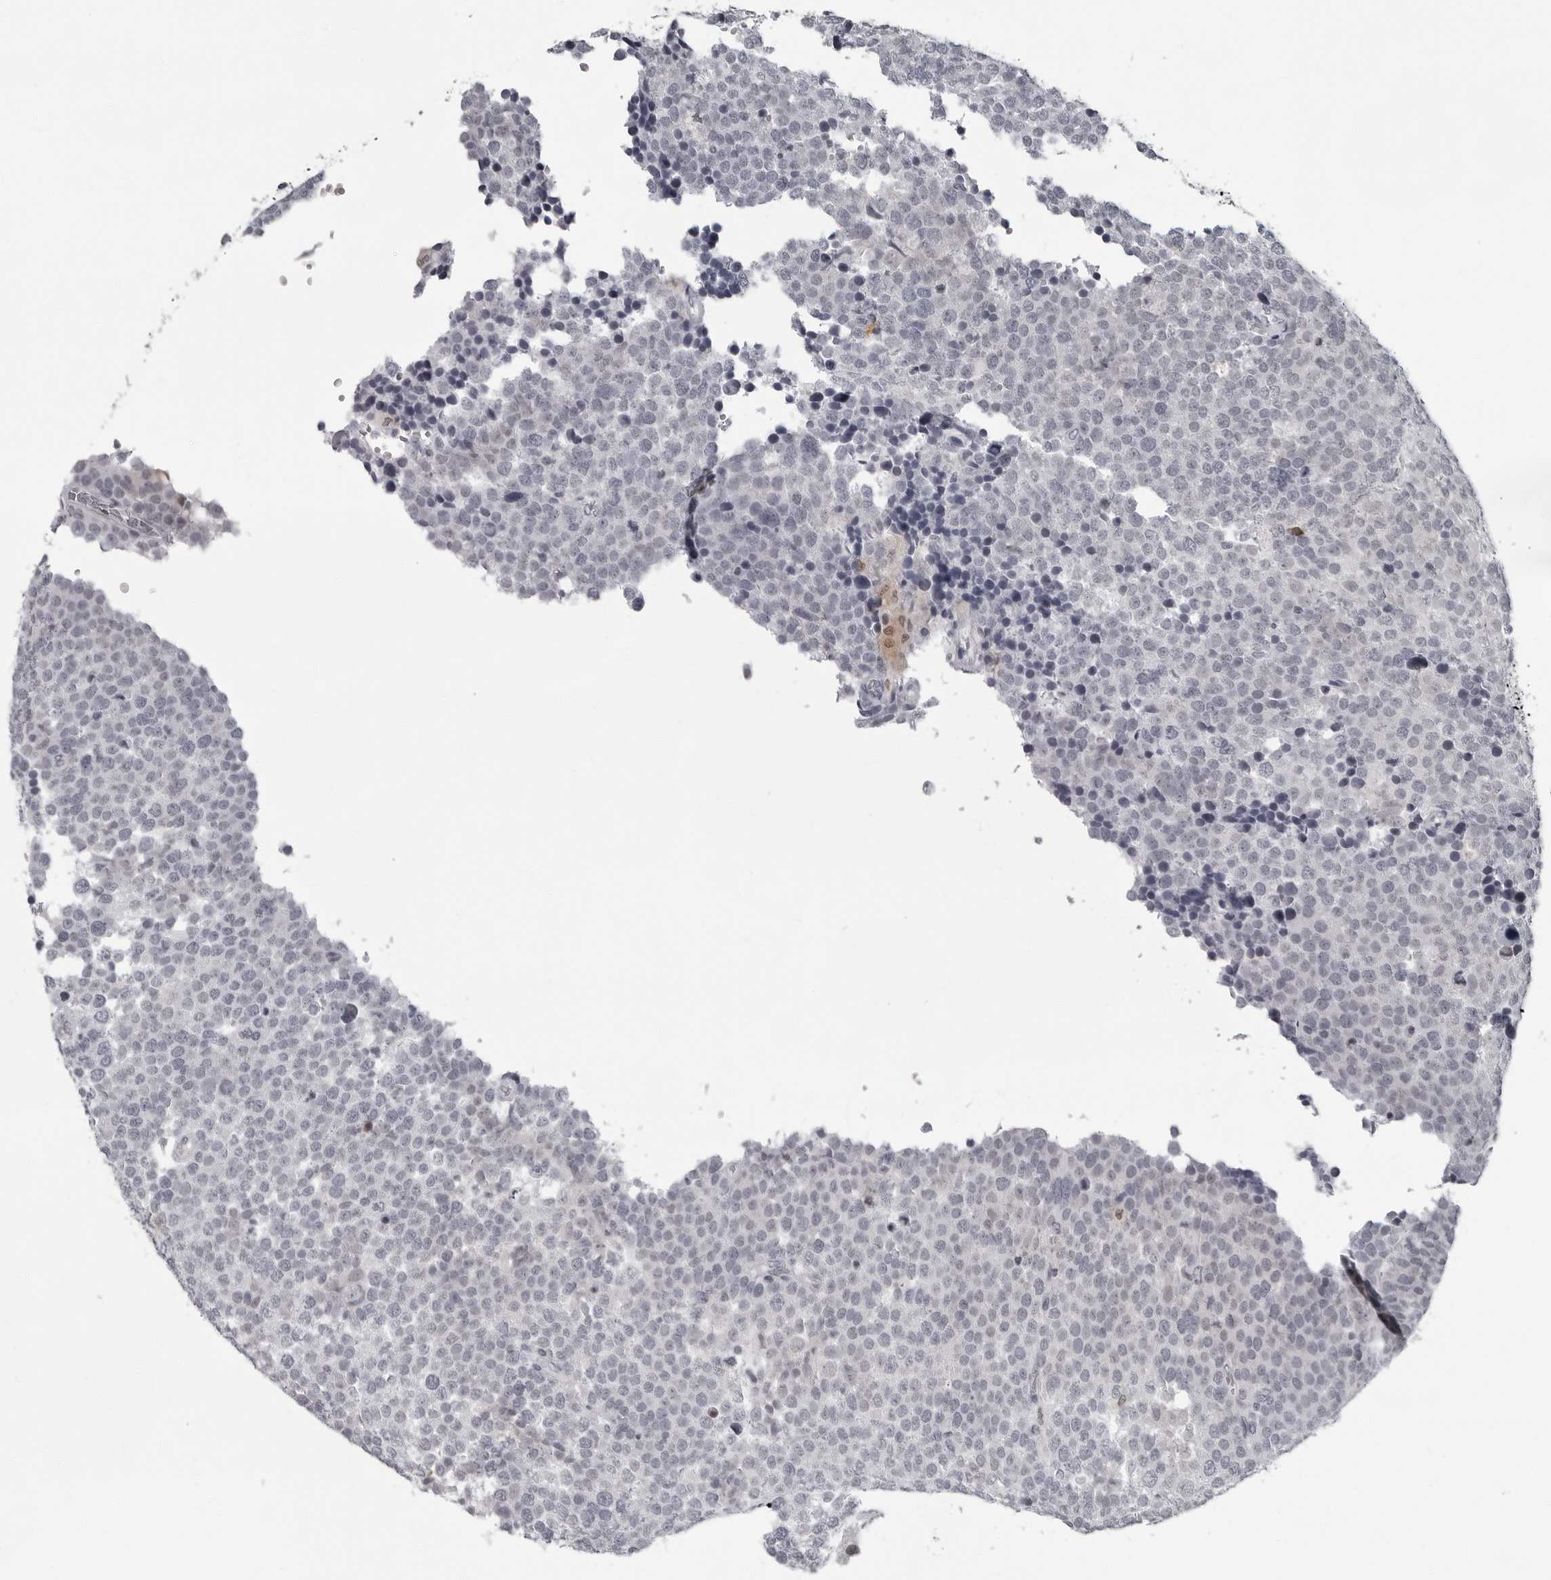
{"staining": {"intensity": "negative", "quantity": "none", "location": "none"}, "tissue": "testis cancer", "cell_type": "Tumor cells", "image_type": "cancer", "snomed": [{"axis": "morphology", "description": "Seminoma, NOS"}, {"axis": "topography", "description": "Testis"}], "caption": "The histopathology image demonstrates no significant positivity in tumor cells of testis cancer.", "gene": "LZIC", "patient": {"sex": "male", "age": 71}}